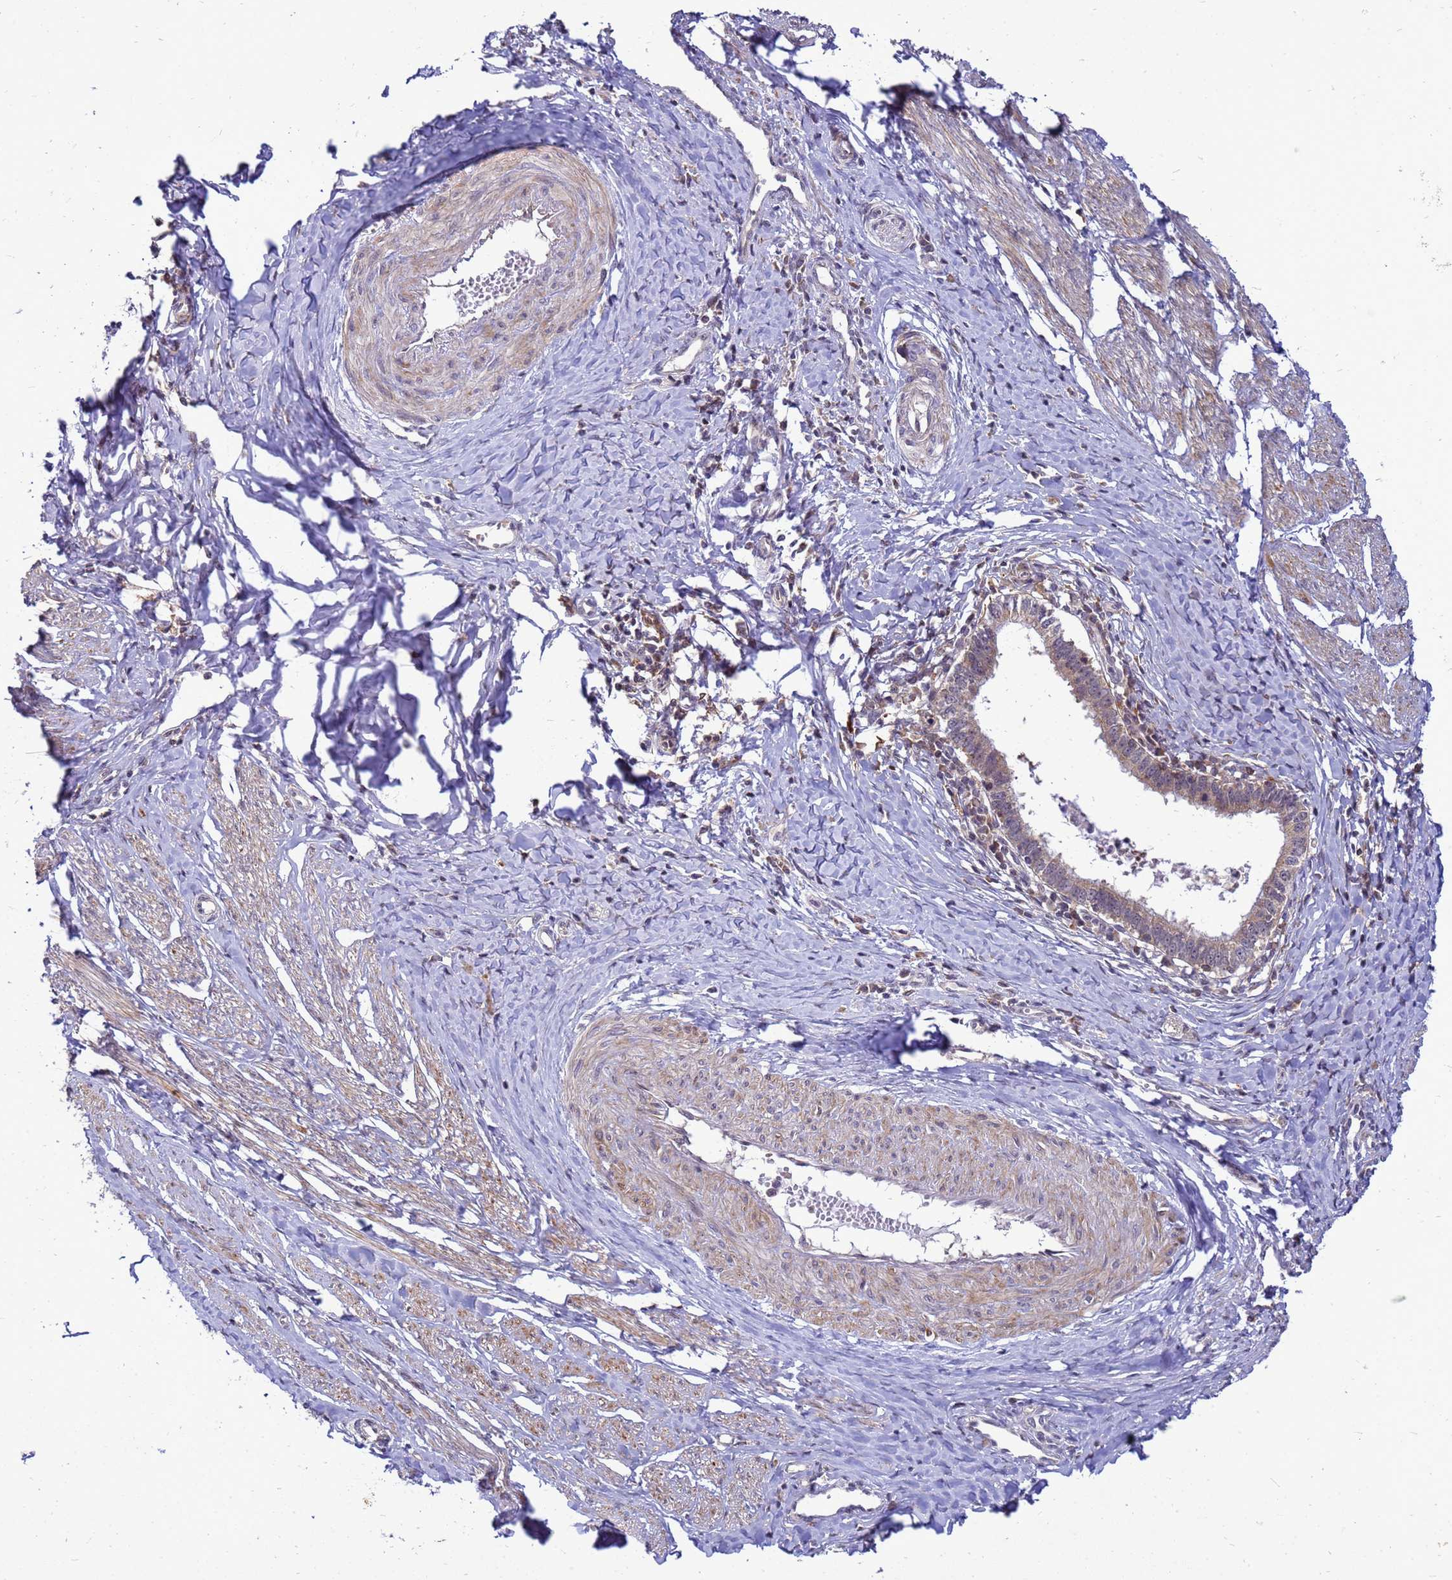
{"staining": {"intensity": "weak", "quantity": ">75%", "location": "cytoplasmic/membranous"}, "tissue": "cervical cancer", "cell_type": "Tumor cells", "image_type": "cancer", "snomed": [{"axis": "morphology", "description": "Adenocarcinoma, NOS"}, {"axis": "topography", "description": "Cervix"}], "caption": "A high-resolution histopathology image shows immunohistochemistry staining of cervical cancer (adenocarcinoma), which exhibits weak cytoplasmic/membranous staining in about >75% of tumor cells.", "gene": "C12orf43", "patient": {"sex": "female", "age": 36}}